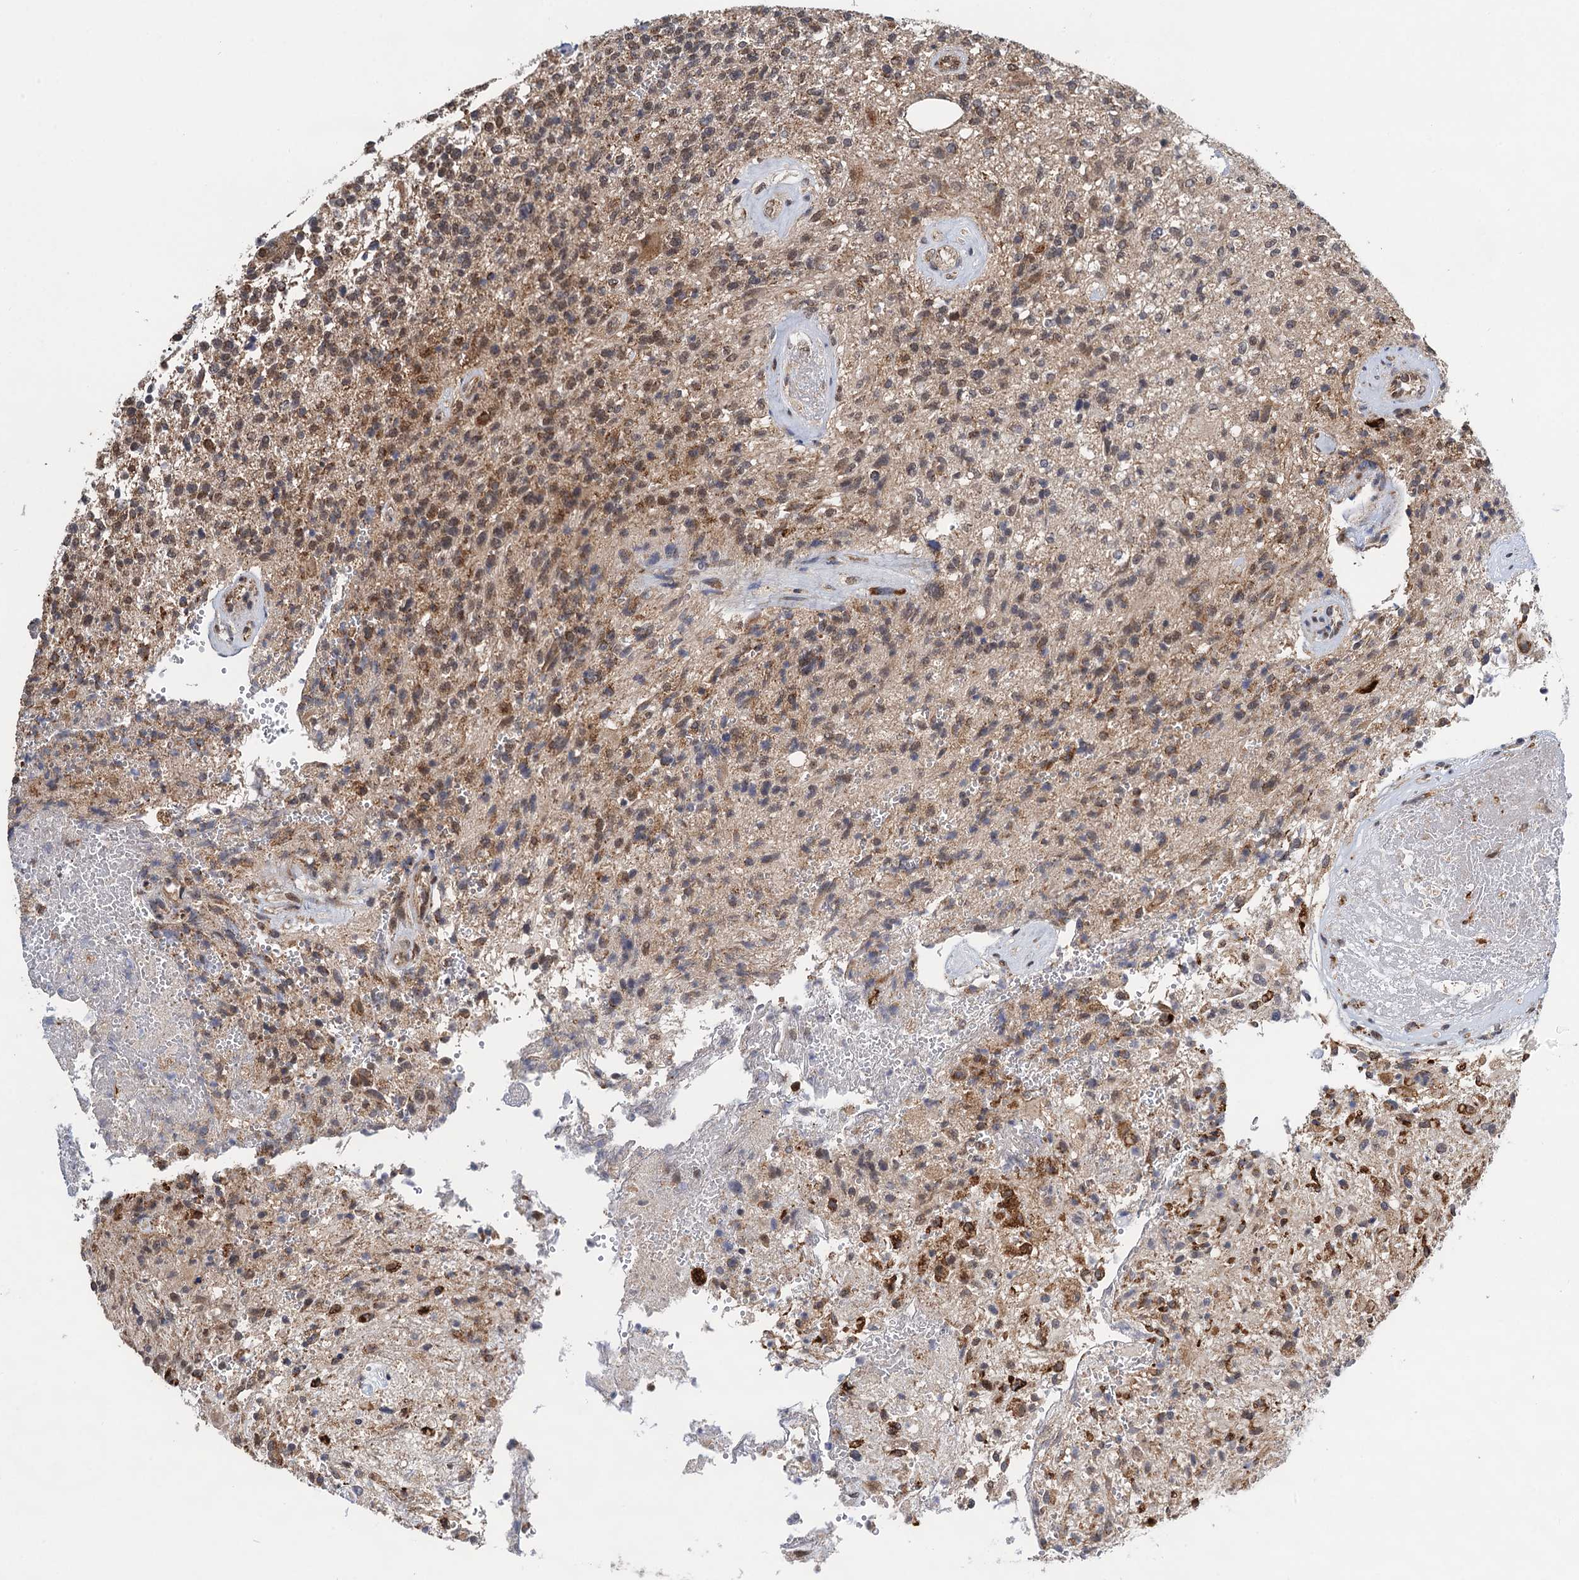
{"staining": {"intensity": "moderate", "quantity": "<25%", "location": "cytoplasmic/membranous"}, "tissue": "glioma", "cell_type": "Tumor cells", "image_type": "cancer", "snomed": [{"axis": "morphology", "description": "Glioma, malignant, High grade"}, {"axis": "topography", "description": "Brain"}], "caption": "Immunohistochemistry (IHC) image of neoplastic tissue: malignant high-grade glioma stained using immunohistochemistry (IHC) exhibits low levels of moderate protein expression localized specifically in the cytoplasmic/membranous of tumor cells, appearing as a cytoplasmic/membranous brown color.", "gene": "CMPK2", "patient": {"sex": "male", "age": 56}}